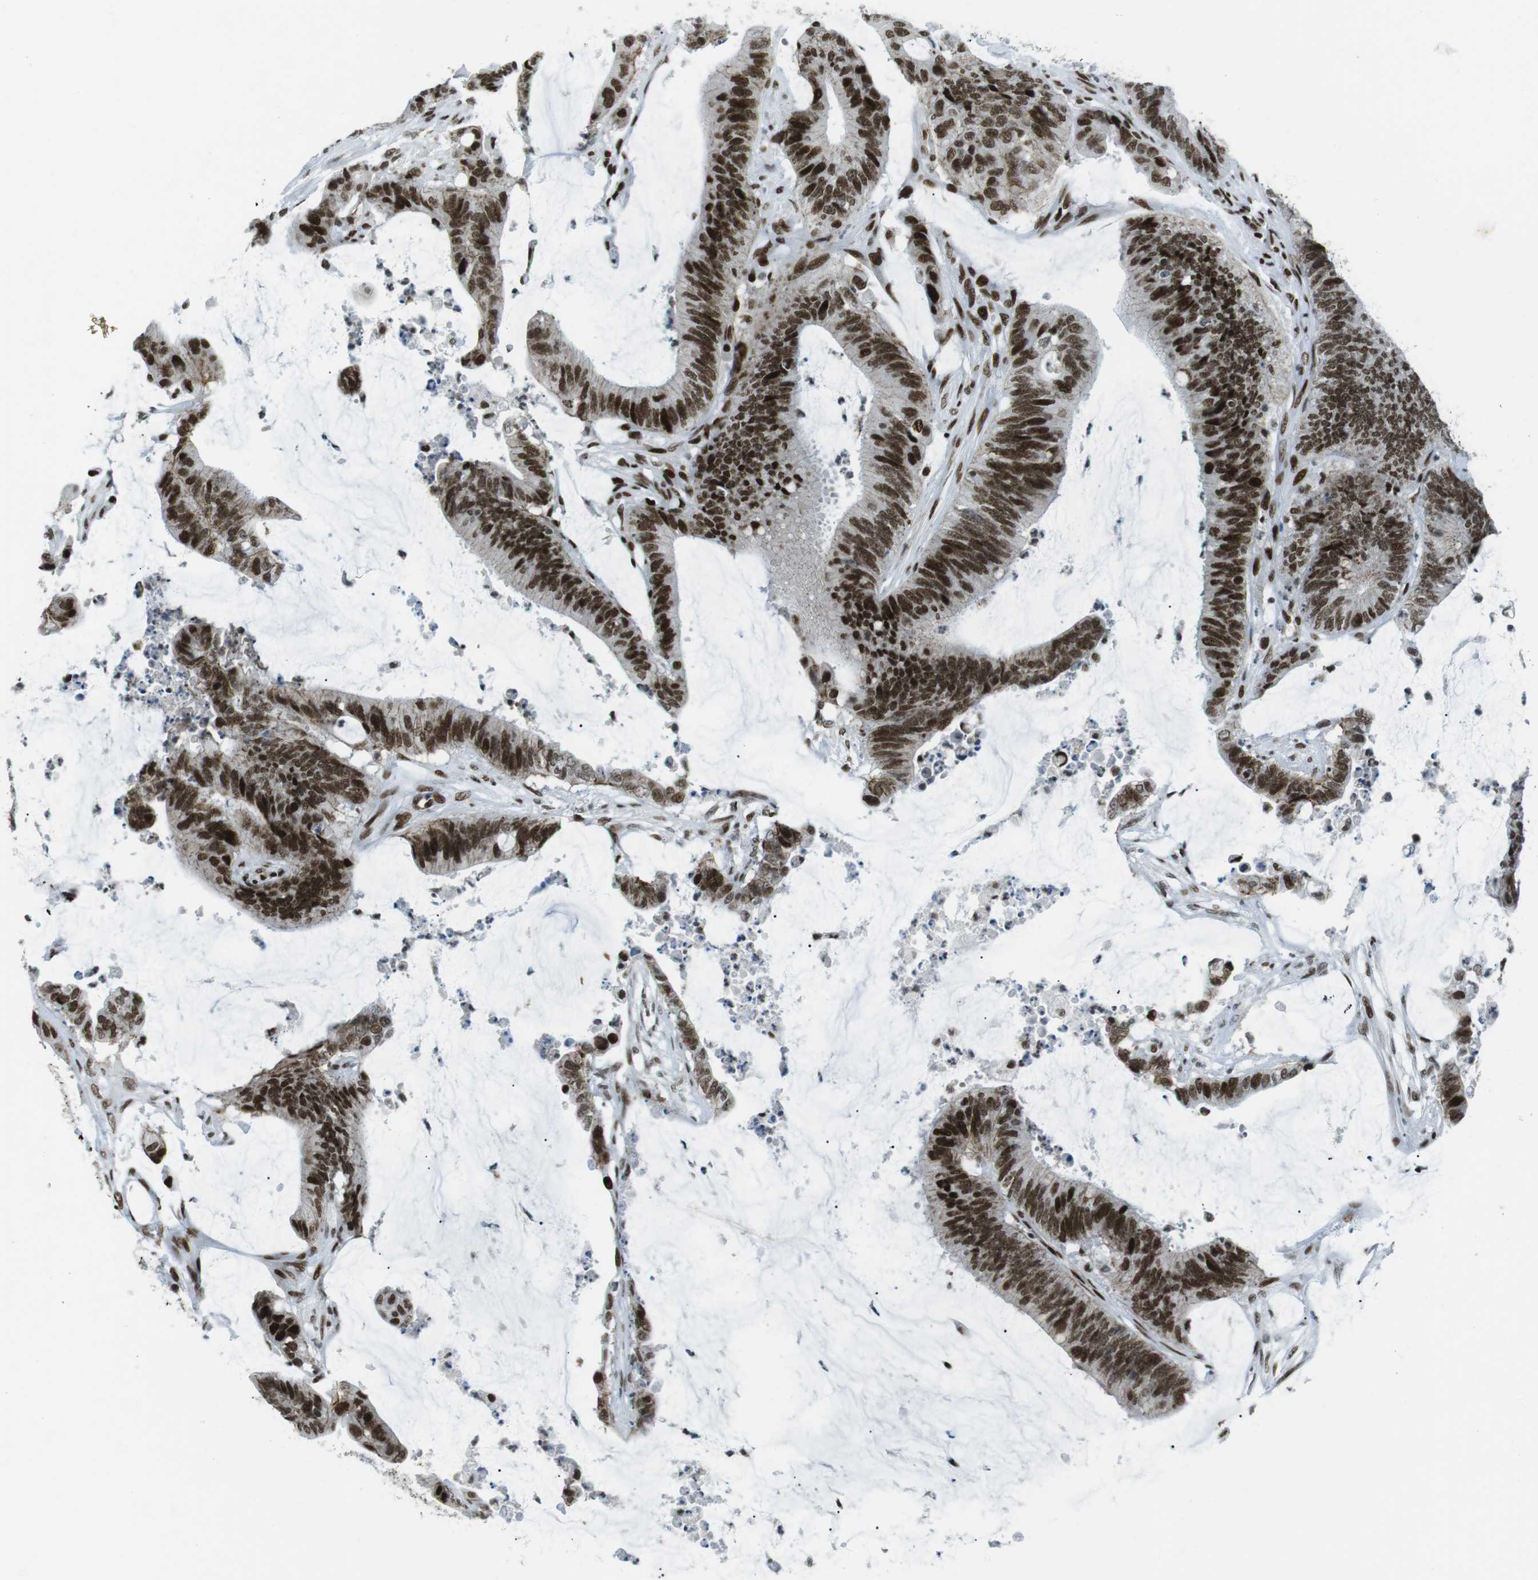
{"staining": {"intensity": "strong", "quantity": ">75%", "location": "nuclear"}, "tissue": "colorectal cancer", "cell_type": "Tumor cells", "image_type": "cancer", "snomed": [{"axis": "morphology", "description": "Adenocarcinoma, NOS"}, {"axis": "topography", "description": "Rectum"}], "caption": "Immunohistochemical staining of colorectal adenocarcinoma reveals strong nuclear protein expression in approximately >75% of tumor cells. (DAB IHC, brown staining for protein, blue staining for nuclei).", "gene": "ARID1A", "patient": {"sex": "female", "age": 66}}